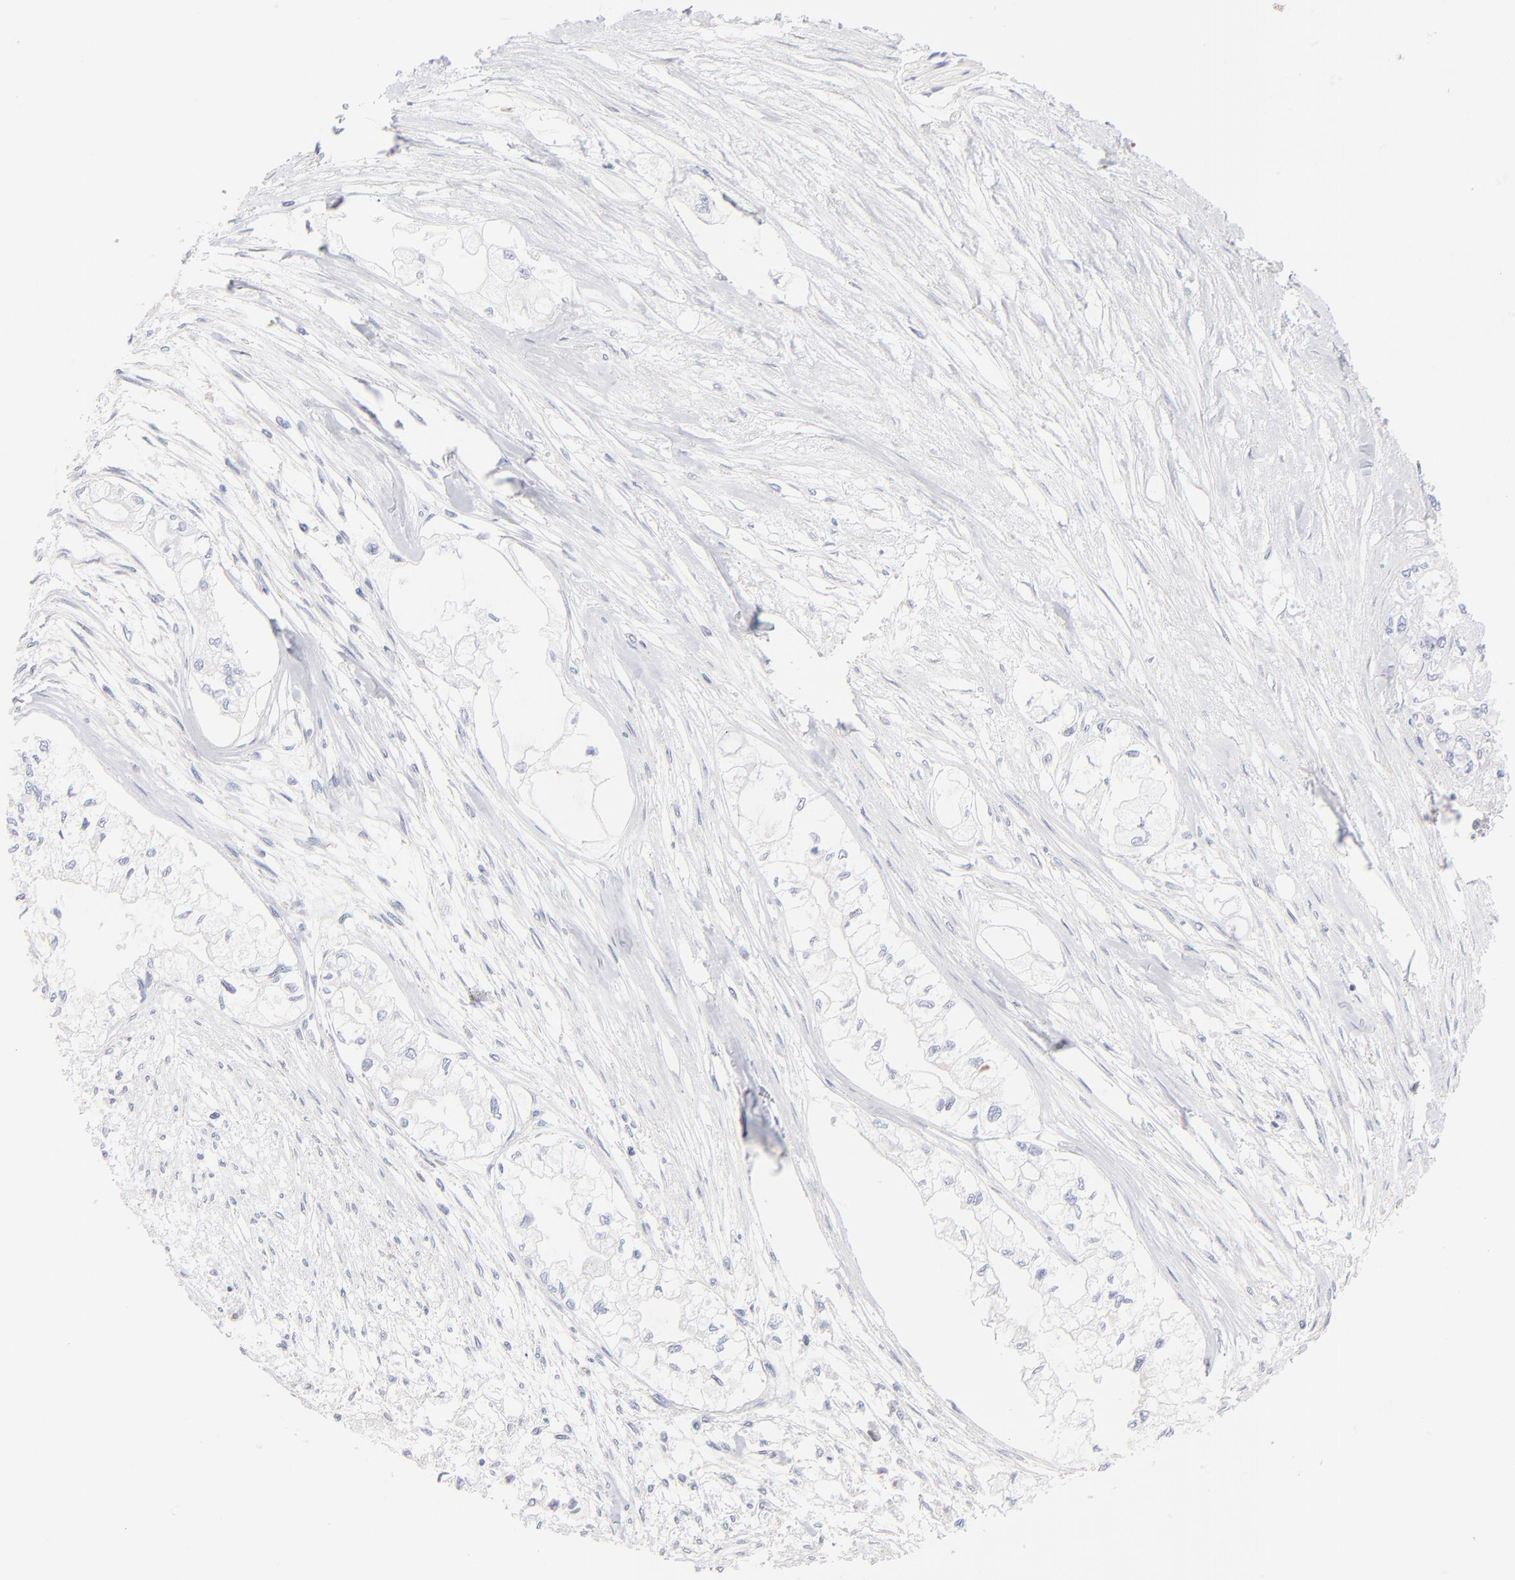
{"staining": {"intensity": "negative", "quantity": "none", "location": "none"}, "tissue": "pancreatic cancer", "cell_type": "Tumor cells", "image_type": "cancer", "snomed": [{"axis": "morphology", "description": "Adenocarcinoma, NOS"}, {"axis": "topography", "description": "Pancreas"}], "caption": "An image of human pancreatic cancer (adenocarcinoma) is negative for staining in tumor cells.", "gene": "ITGA8", "patient": {"sex": "male", "age": 79}}